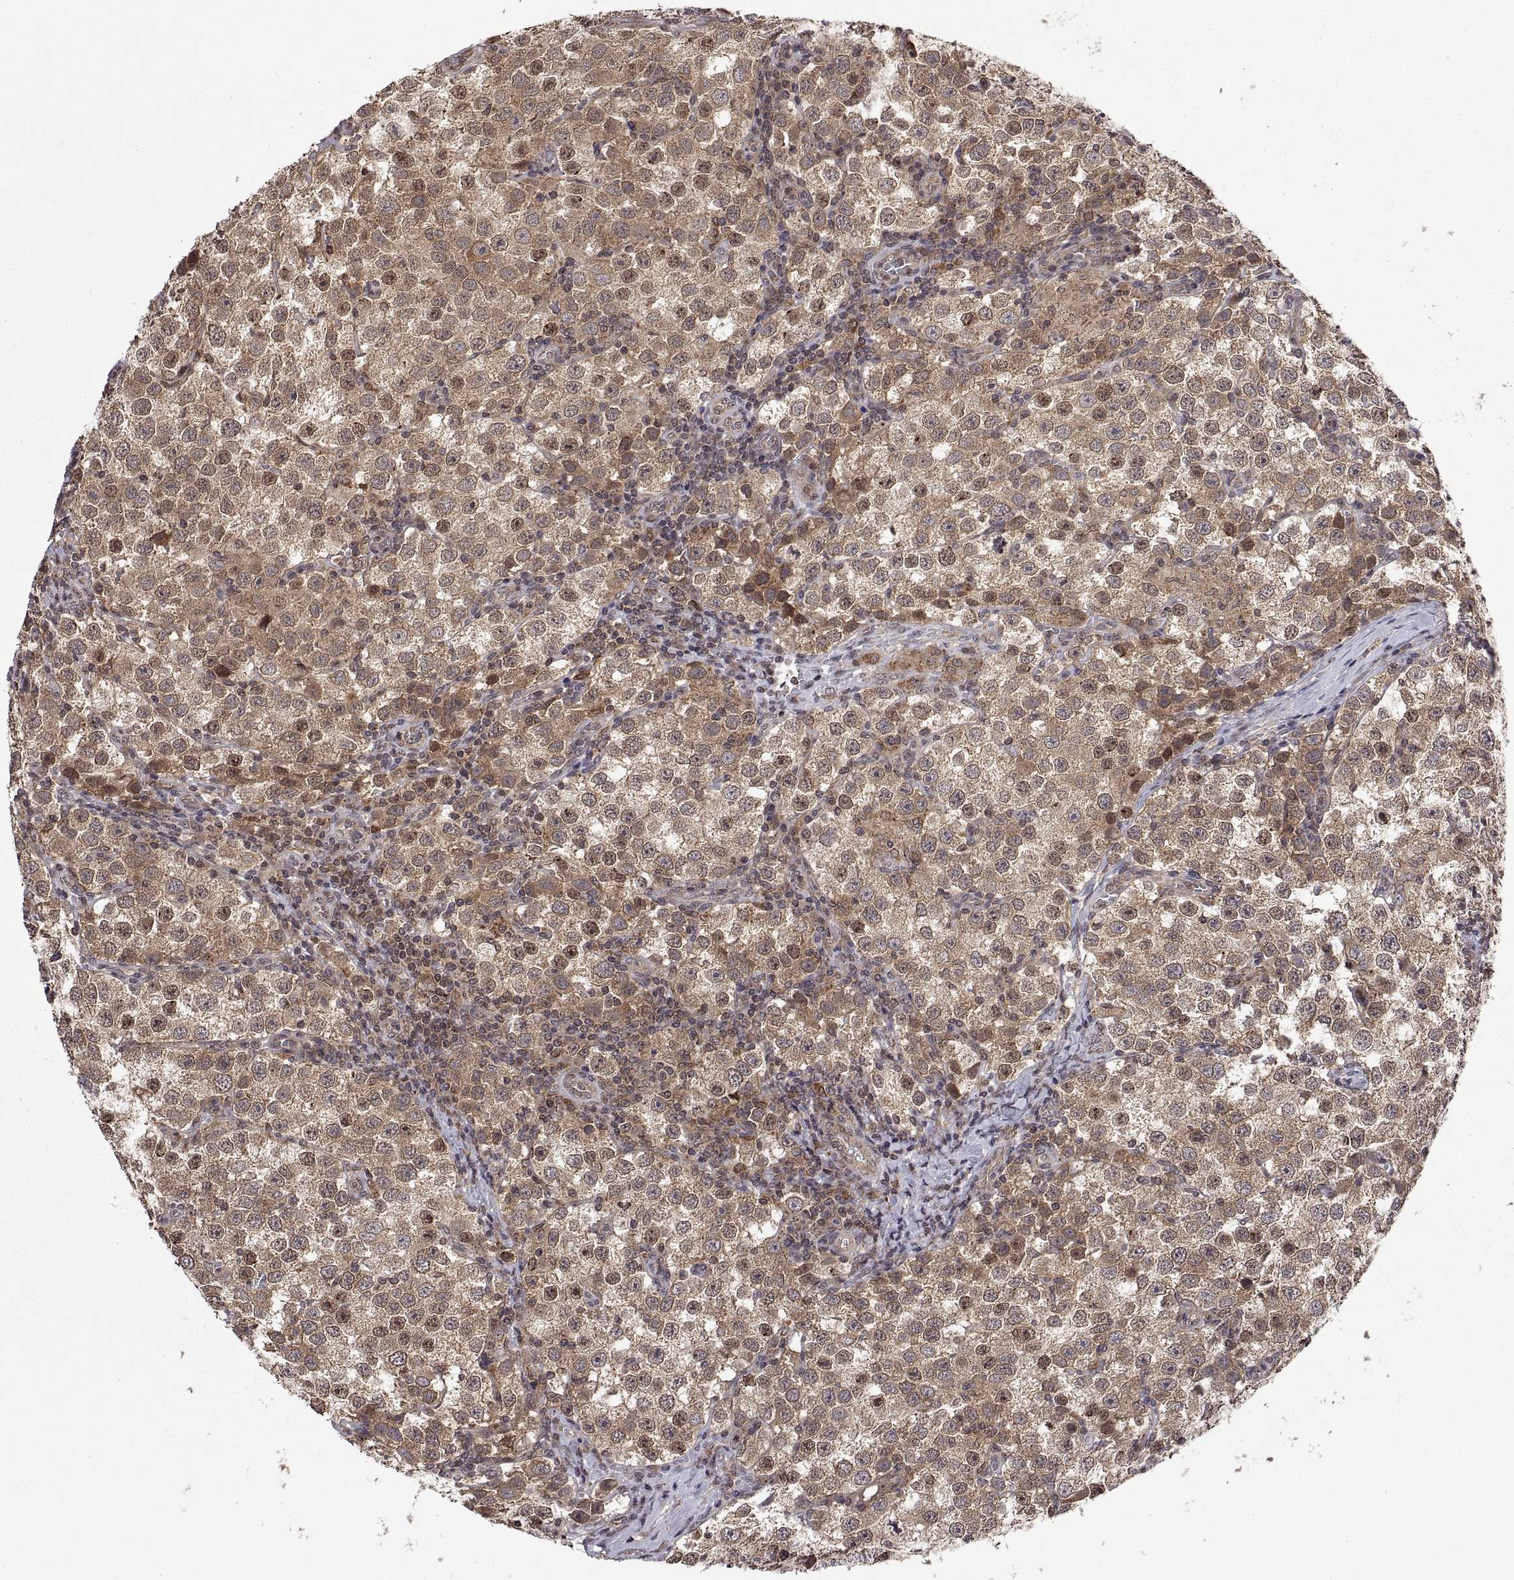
{"staining": {"intensity": "weak", "quantity": ">75%", "location": "cytoplasmic/membranous"}, "tissue": "testis cancer", "cell_type": "Tumor cells", "image_type": "cancer", "snomed": [{"axis": "morphology", "description": "Seminoma, NOS"}, {"axis": "topography", "description": "Testis"}], "caption": "The image demonstrates immunohistochemical staining of seminoma (testis). There is weak cytoplasmic/membranous expression is appreciated in about >75% of tumor cells.", "gene": "ZNRF2", "patient": {"sex": "male", "age": 37}}